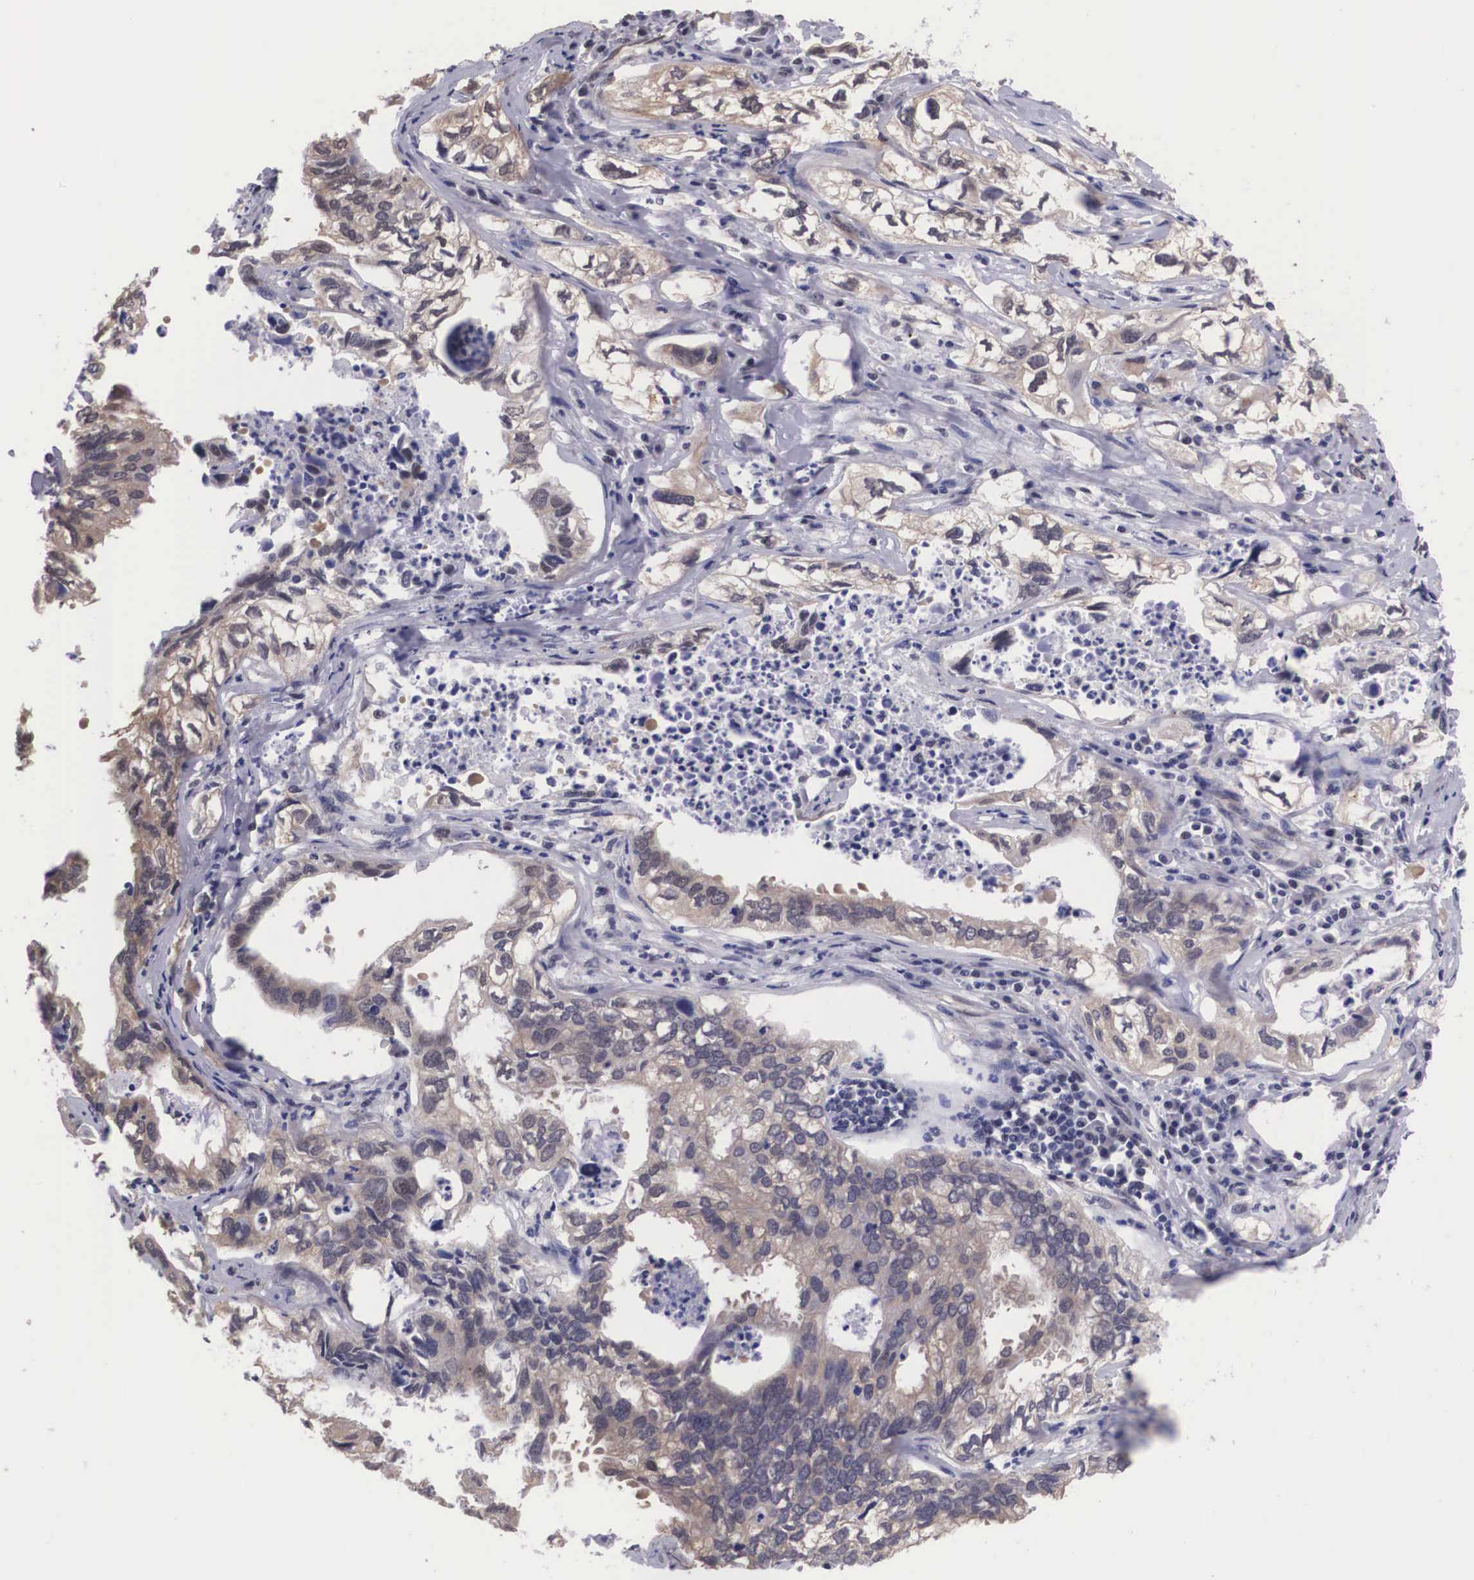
{"staining": {"intensity": "weak", "quantity": "25%-75%", "location": "cytoplasmic/membranous"}, "tissue": "lung cancer", "cell_type": "Tumor cells", "image_type": "cancer", "snomed": [{"axis": "morphology", "description": "Adenocarcinoma, NOS"}, {"axis": "topography", "description": "Lung"}], "caption": "Lung adenocarcinoma tissue shows weak cytoplasmic/membranous positivity in approximately 25%-75% of tumor cells", "gene": "OTX2", "patient": {"sex": "male", "age": 48}}